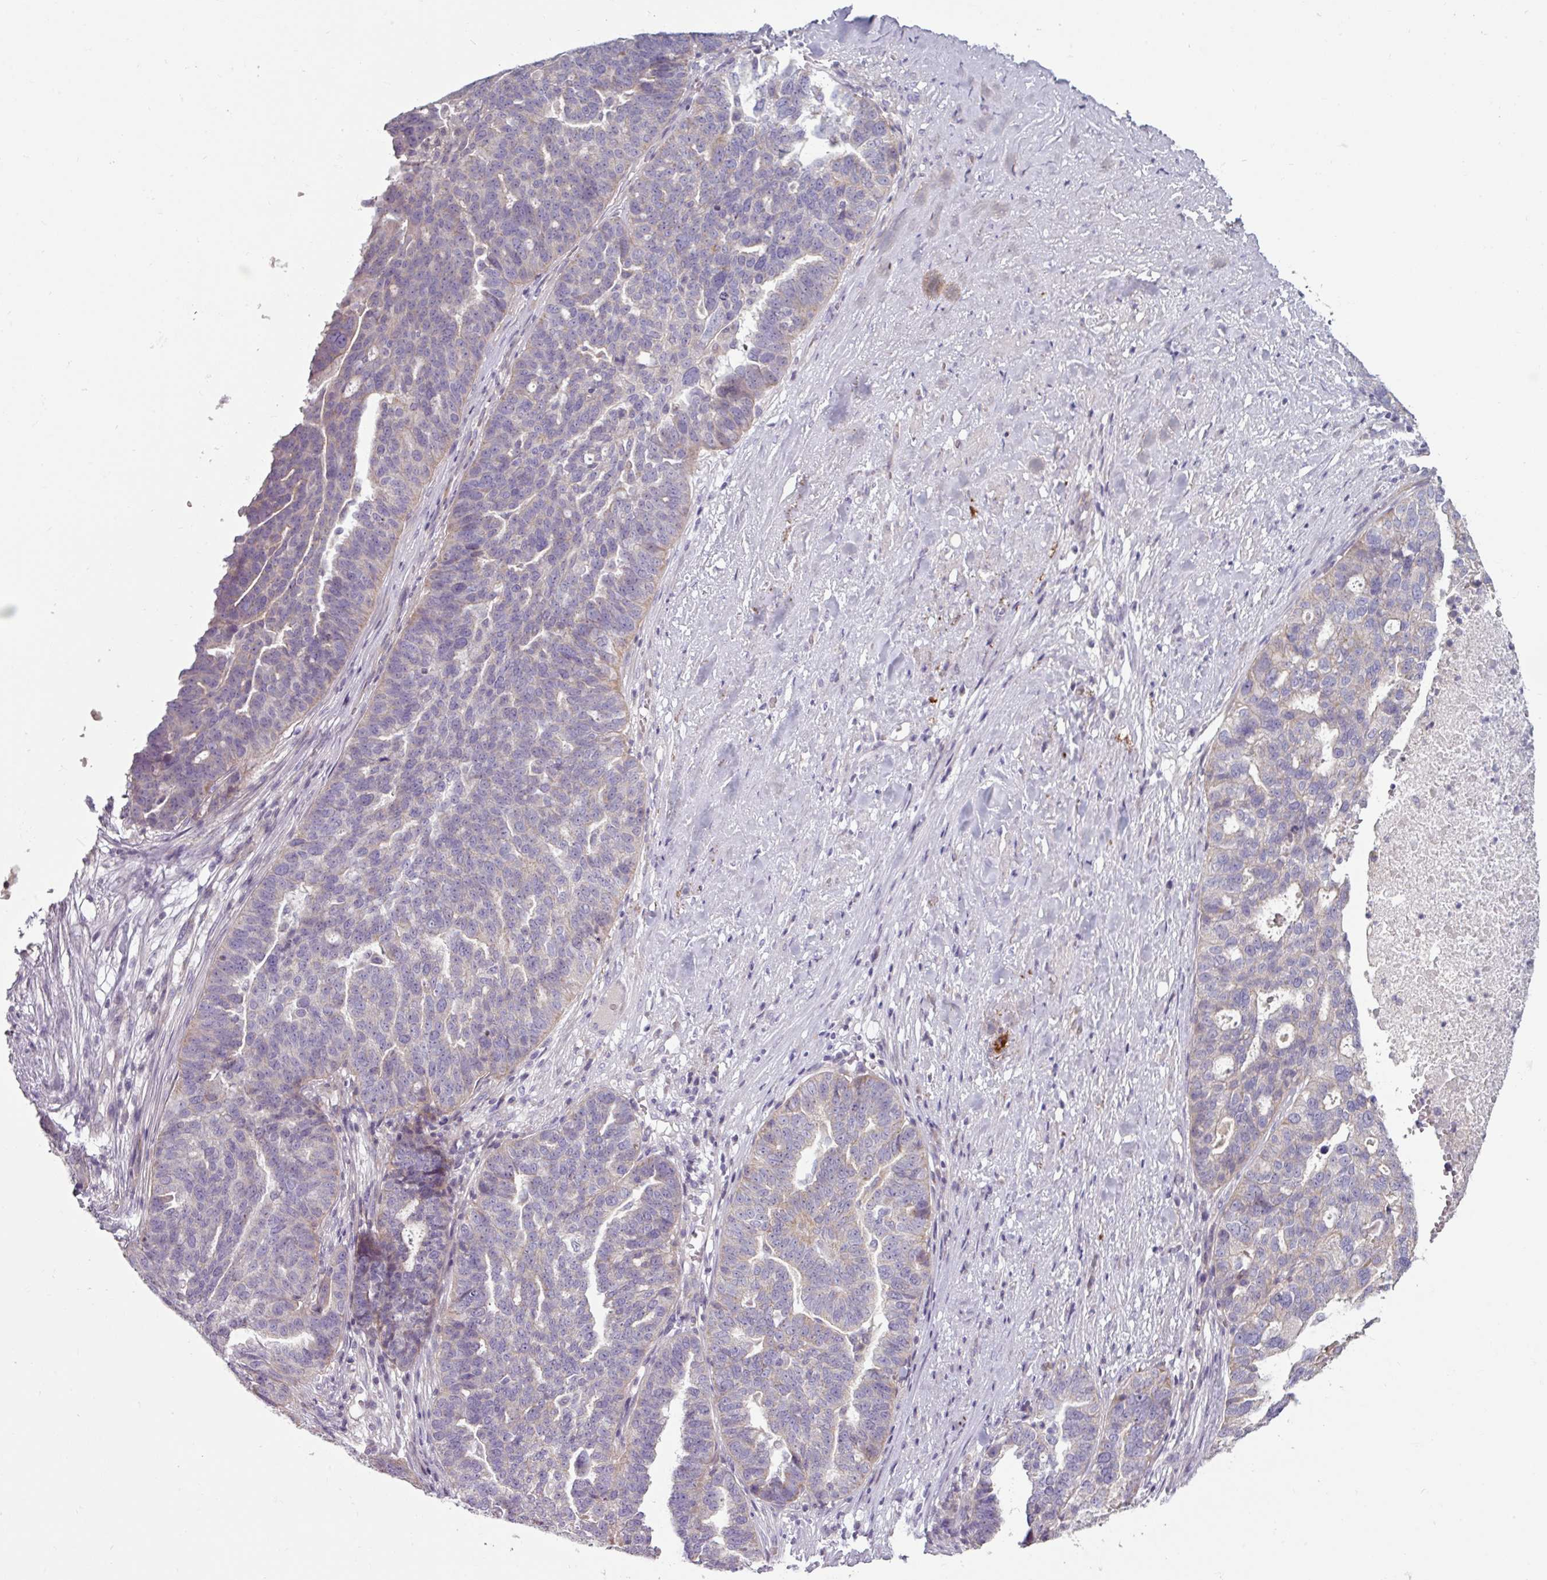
{"staining": {"intensity": "weak", "quantity": "<25%", "location": "cytoplasmic/membranous"}, "tissue": "ovarian cancer", "cell_type": "Tumor cells", "image_type": "cancer", "snomed": [{"axis": "morphology", "description": "Cystadenocarcinoma, serous, NOS"}, {"axis": "topography", "description": "Ovary"}], "caption": "Tumor cells are negative for protein expression in human ovarian serous cystadenocarcinoma.", "gene": "MTMR14", "patient": {"sex": "female", "age": 59}}